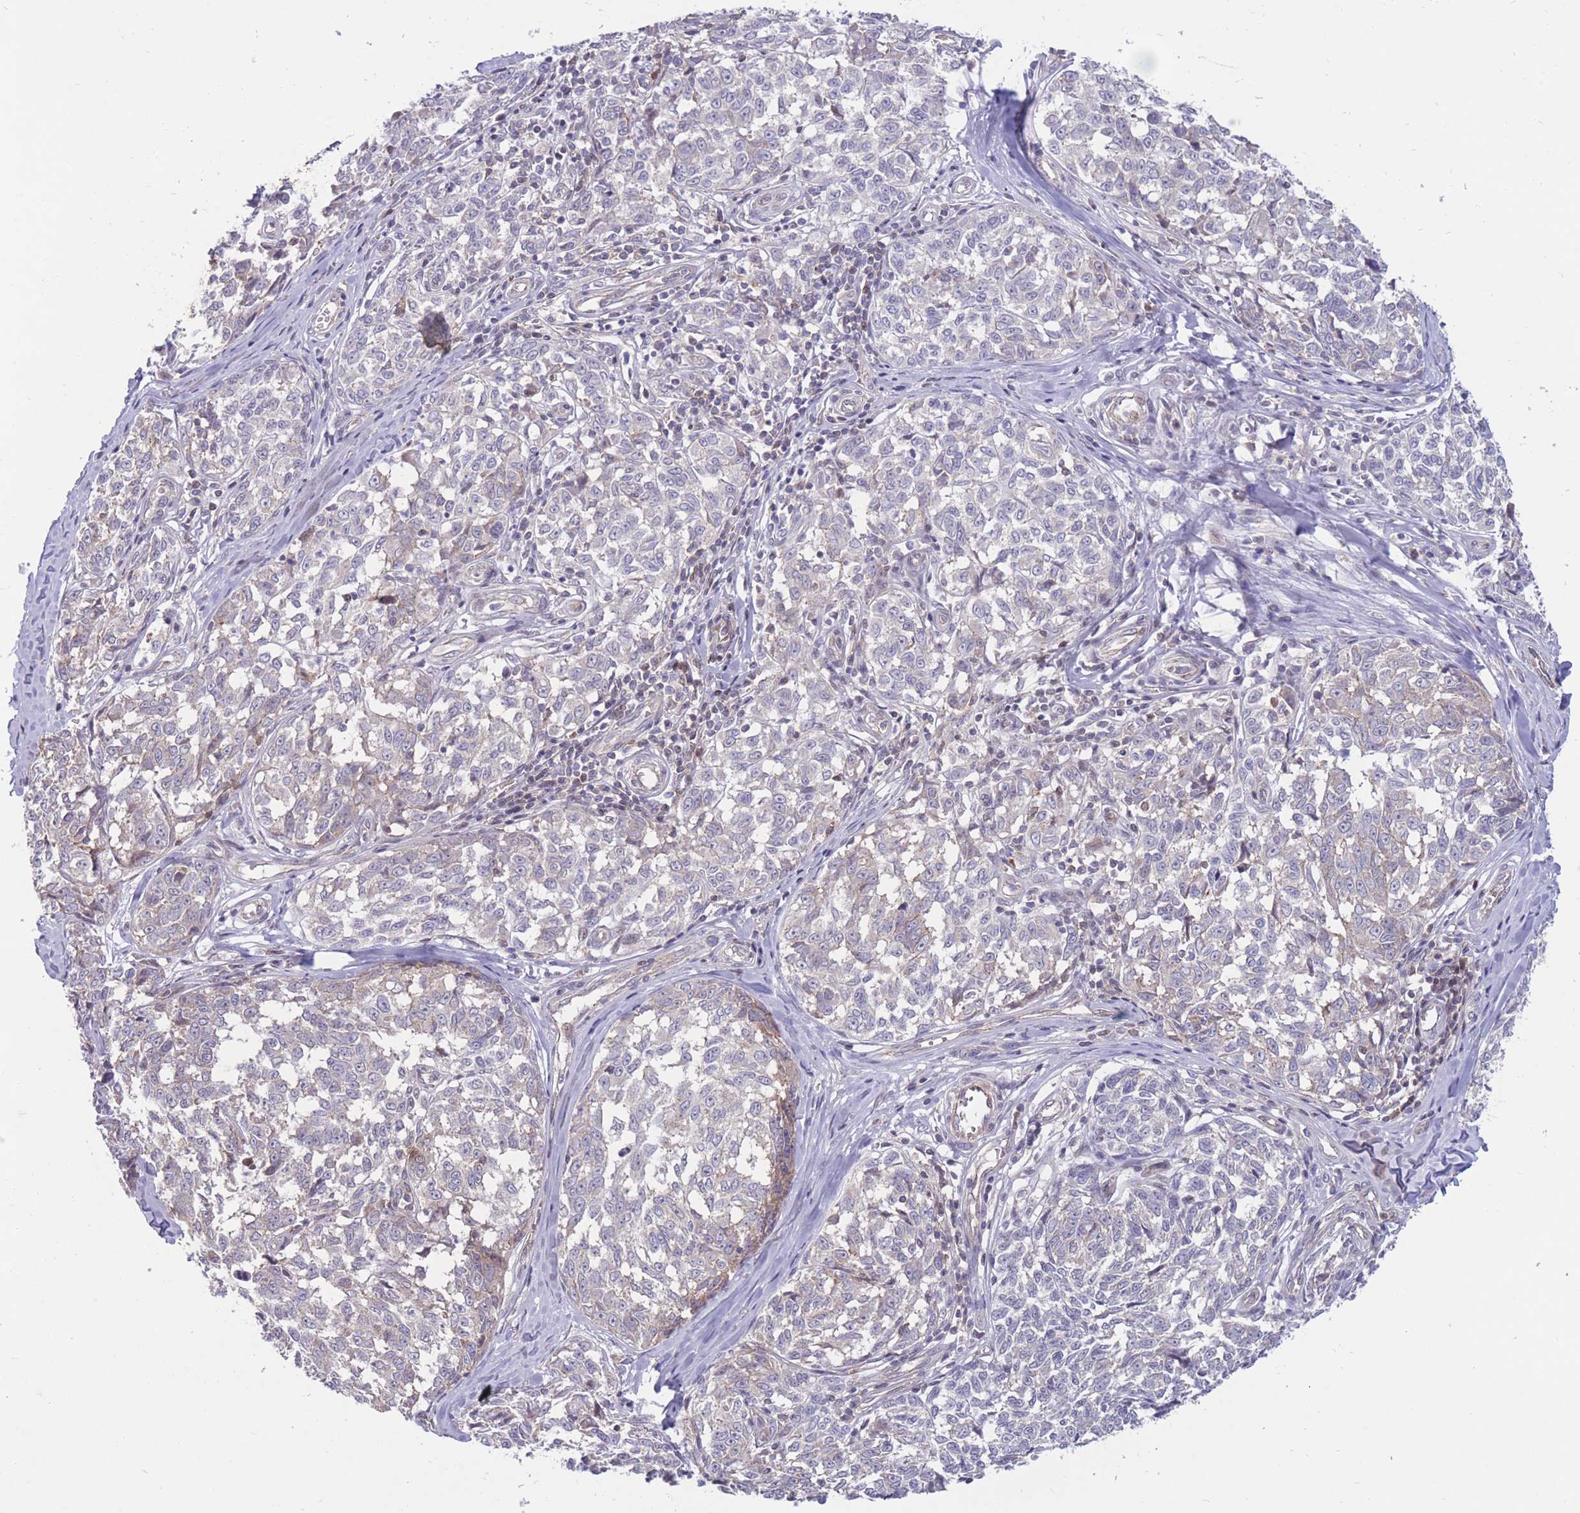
{"staining": {"intensity": "negative", "quantity": "none", "location": "none"}, "tissue": "melanoma", "cell_type": "Tumor cells", "image_type": "cancer", "snomed": [{"axis": "morphology", "description": "Normal tissue, NOS"}, {"axis": "morphology", "description": "Malignant melanoma, NOS"}, {"axis": "topography", "description": "Skin"}], "caption": "Immunohistochemistry (IHC) of human melanoma shows no staining in tumor cells. (Brightfield microscopy of DAB IHC at high magnification).", "gene": "RIC8A", "patient": {"sex": "female", "age": 64}}